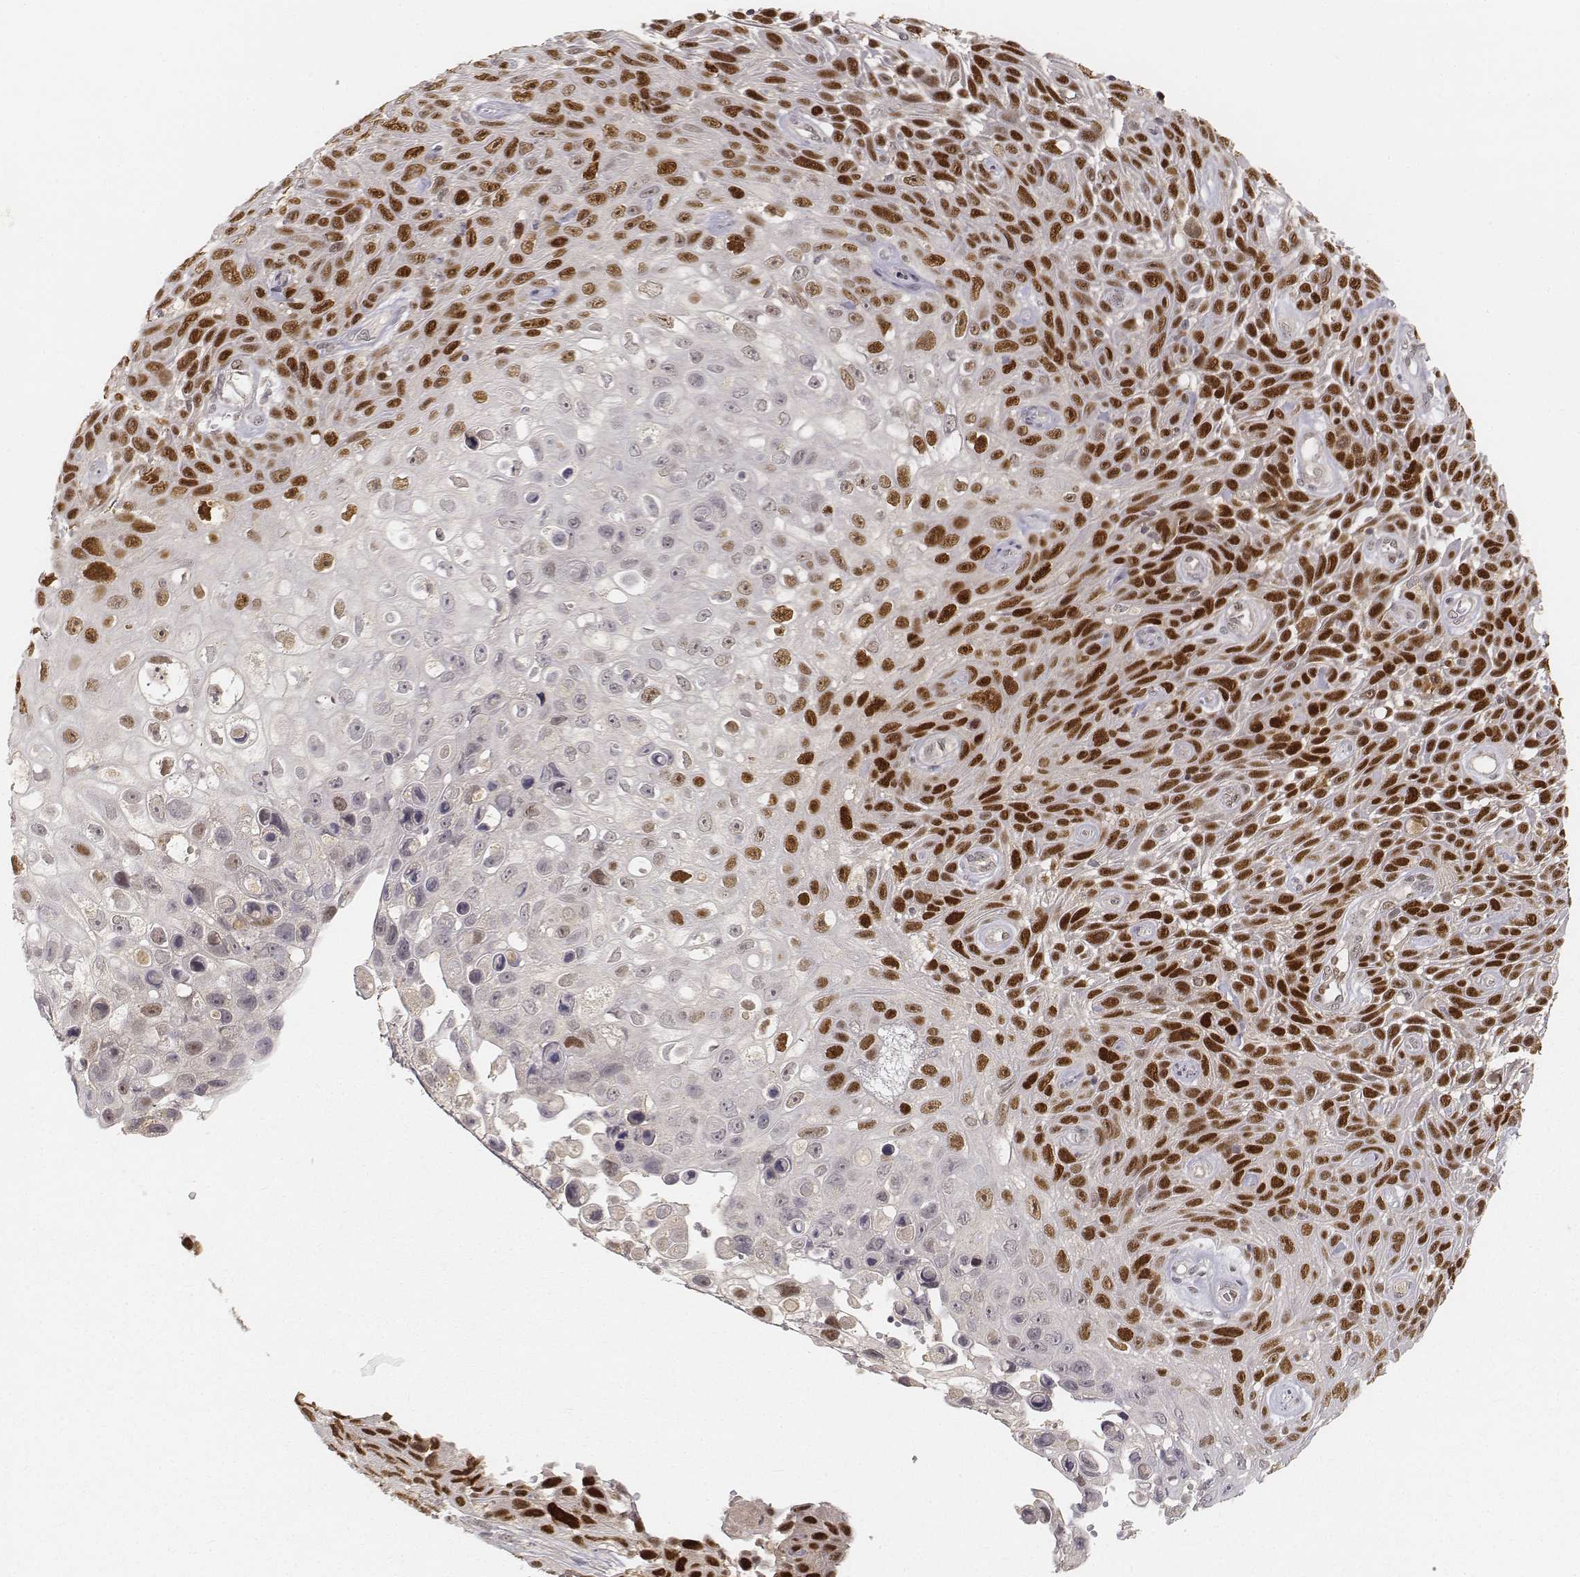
{"staining": {"intensity": "strong", "quantity": ">75%", "location": "nuclear"}, "tissue": "skin cancer", "cell_type": "Tumor cells", "image_type": "cancer", "snomed": [{"axis": "morphology", "description": "Squamous cell carcinoma, NOS"}, {"axis": "topography", "description": "Skin"}], "caption": "Squamous cell carcinoma (skin) tissue displays strong nuclear positivity in approximately >75% of tumor cells (Brightfield microscopy of DAB IHC at high magnification).", "gene": "FANCD2", "patient": {"sex": "male", "age": 82}}